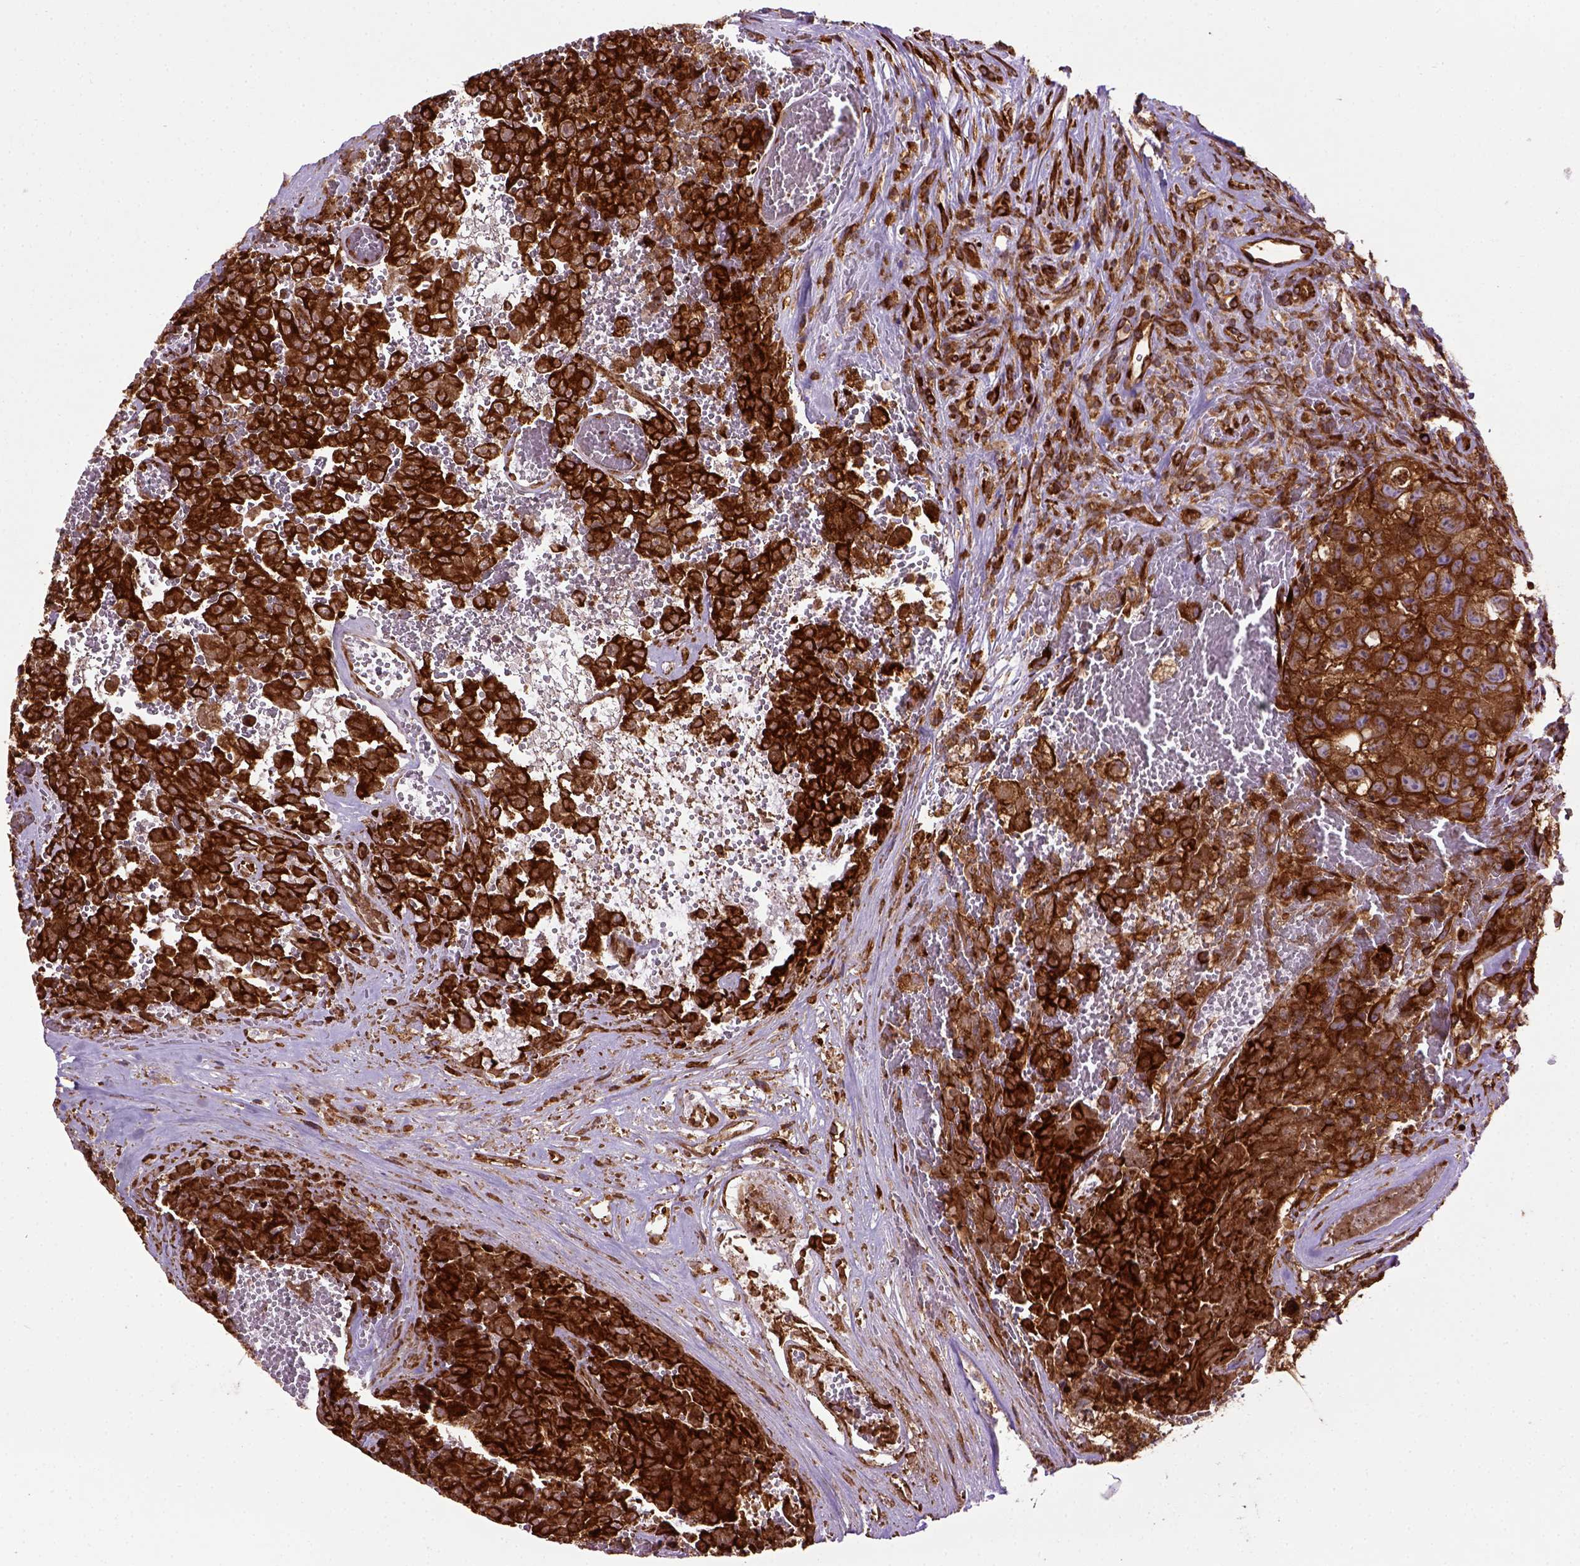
{"staining": {"intensity": "strong", "quantity": ">75%", "location": "cytoplasmic/membranous"}, "tissue": "testis cancer", "cell_type": "Tumor cells", "image_type": "cancer", "snomed": [{"axis": "morphology", "description": "Carcinoma, Embryonal, NOS"}, {"axis": "topography", "description": "Testis"}], "caption": "IHC of testis embryonal carcinoma demonstrates high levels of strong cytoplasmic/membranous expression in approximately >75% of tumor cells.", "gene": "CAPRIN1", "patient": {"sex": "male", "age": 18}}